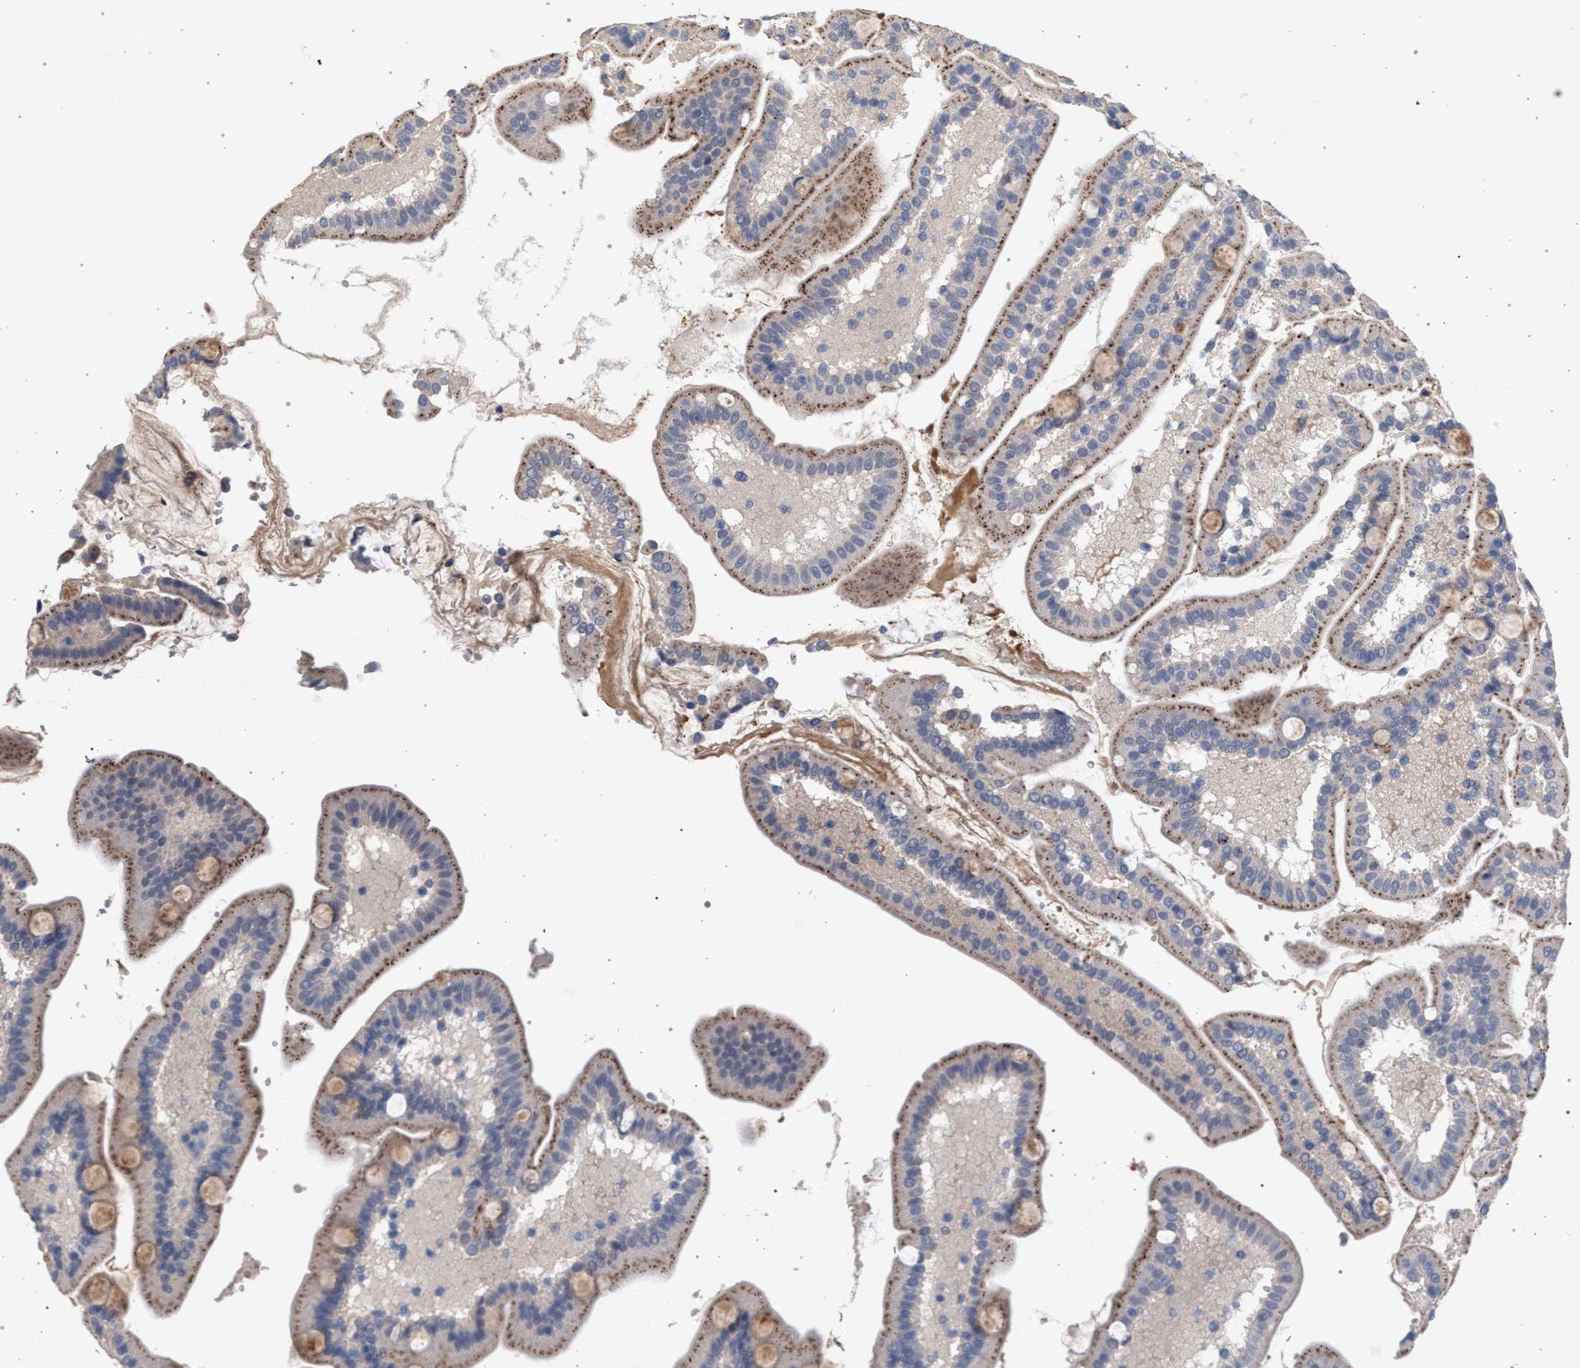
{"staining": {"intensity": "moderate", "quantity": "25%-75%", "location": "cytoplasmic/membranous"}, "tissue": "duodenum", "cell_type": "Glandular cells", "image_type": "normal", "snomed": [{"axis": "morphology", "description": "Normal tissue, NOS"}, {"axis": "topography", "description": "Duodenum"}], "caption": "The photomicrograph reveals staining of benign duodenum, revealing moderate cytoplasmic/membranous protein staining (brown color) within glandular cells.", "gene": "MAMDC2", "patient": {"sex": "male", "age": 54}}